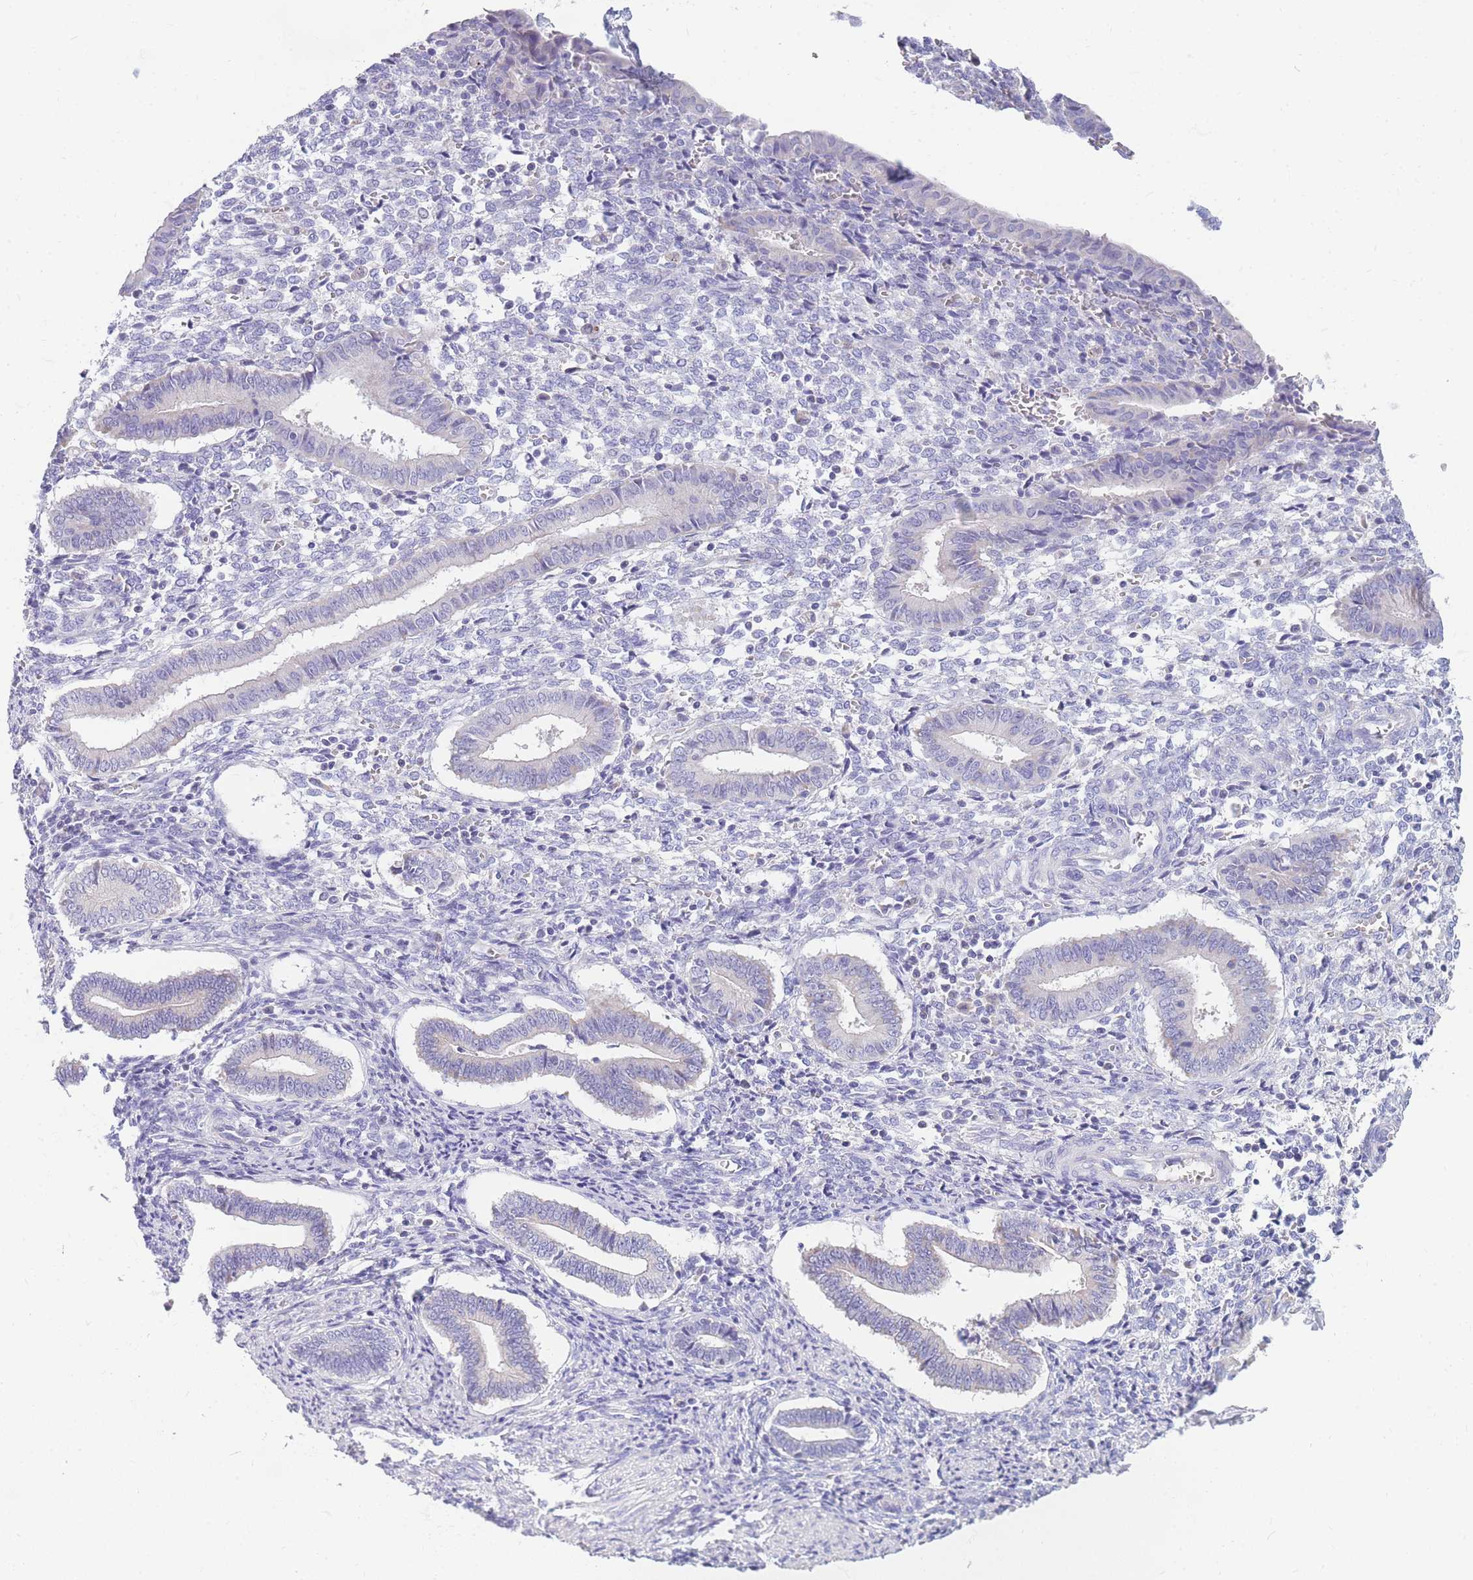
{"staining": {"intensity": "negative", "quantity": "none", "location": "none"}, "tissue": "endometrium", "cell_type": "Cells in endometrial stroma", "image_type": "normal", "snomed": [{"axis": "morphology", "description": "Normal tissue, NOS"}, {"axis": "topography", "description": "Other"}, {"axis": "topography", "description": "Endometrium"}], "caption": "Benign endometrium was stained to show a protein in brown. There is no significant expression in cells in endometrial stroma.", "gene": "DHRS11", "patient": {"sex": "female", "age": 44}}